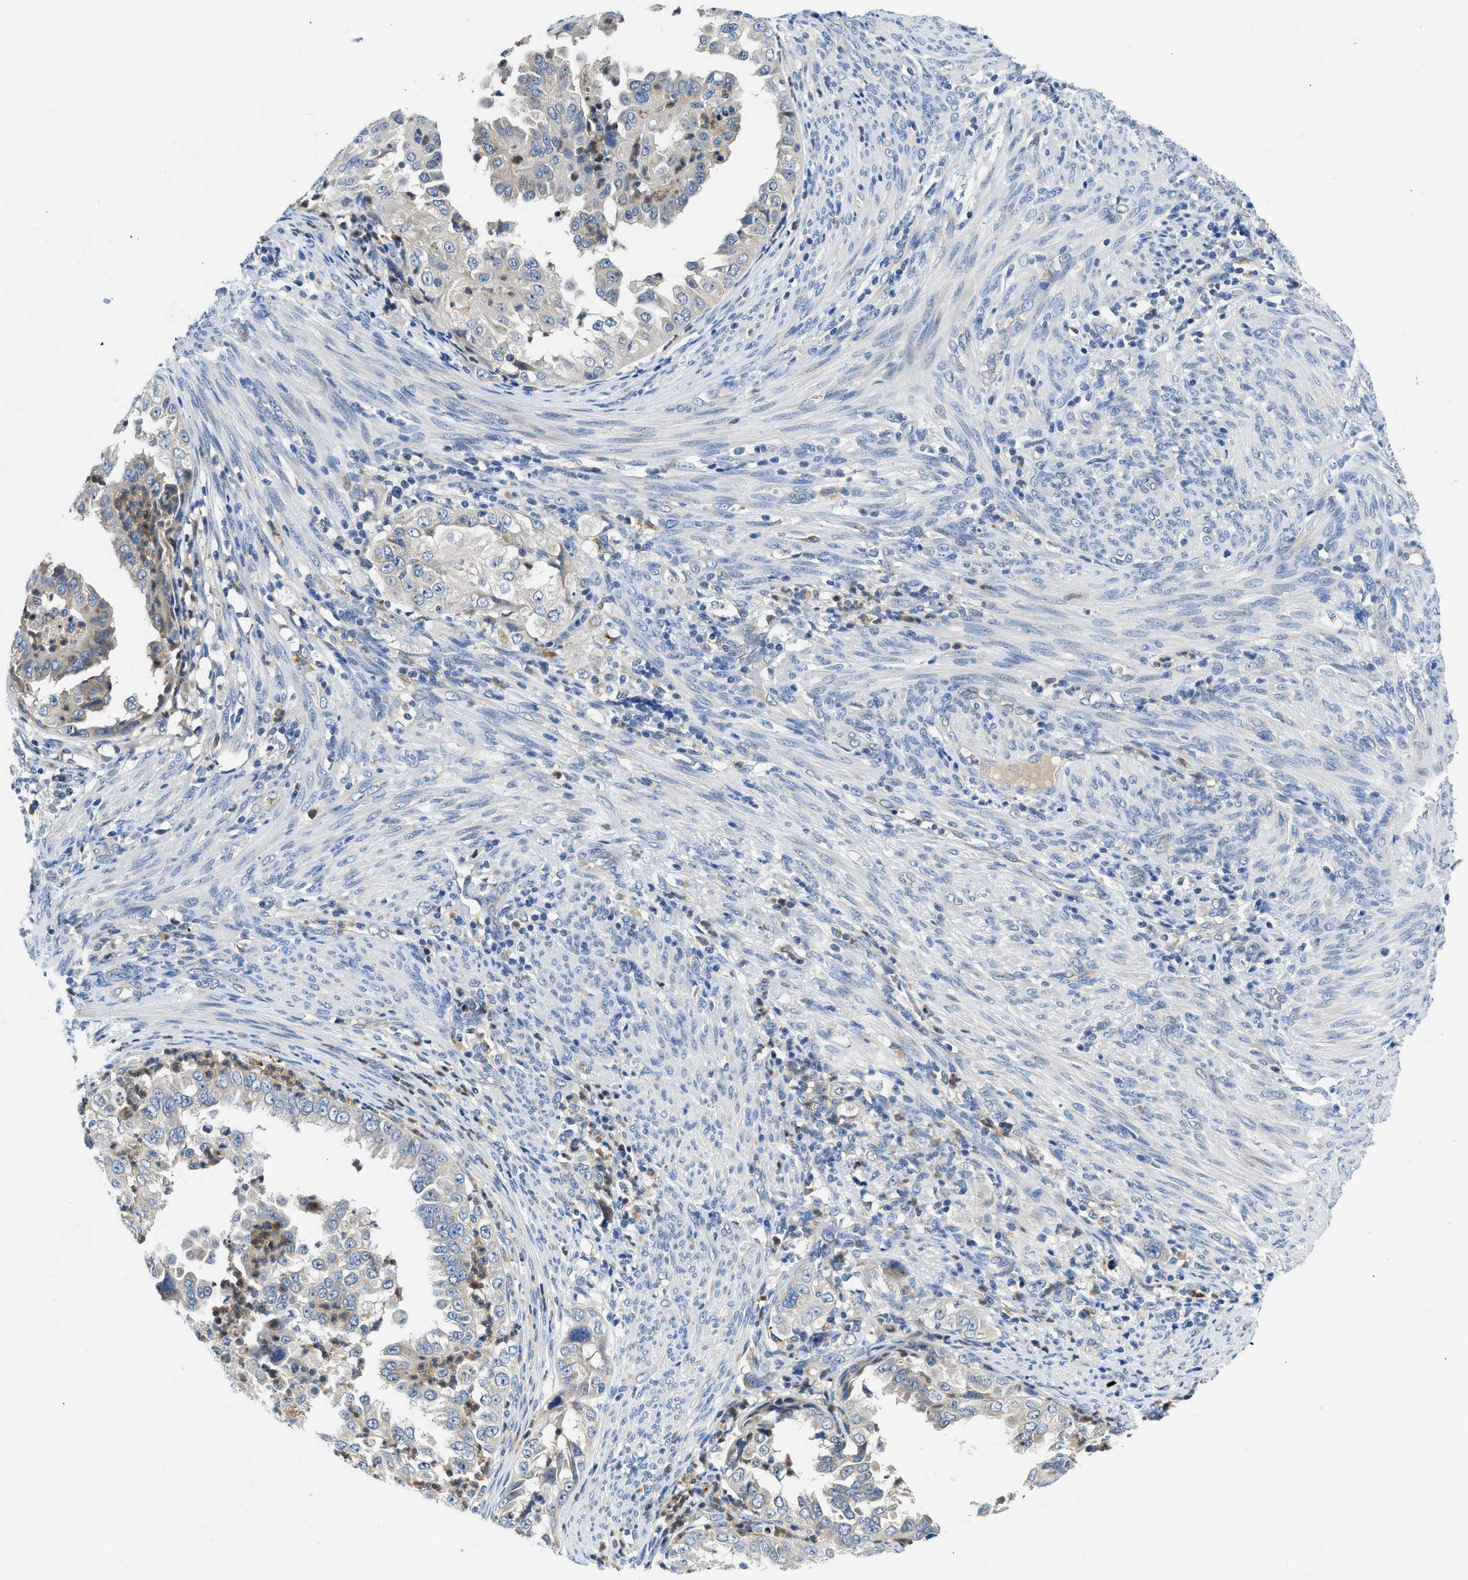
{"staining": {"intensity": "negative", "quantity": "none", "location": "none"}, "tissue": "endometrial cancer", "cell_type": "Tumor cells", "image_type": "cancer", "snomed": [{"axis": "morphology", "description": "Adenocarcinoma, NOS"}, {"axis": "topography", "description": "Endometrium"}], "caption": "Human endometrial adenocarcinoma stained for a protein using immunohistochemistry (IHC) shows no expression in tumor cells.", "gene": "ADGRE3", "patient": {"sex": "female", "age": 85}}